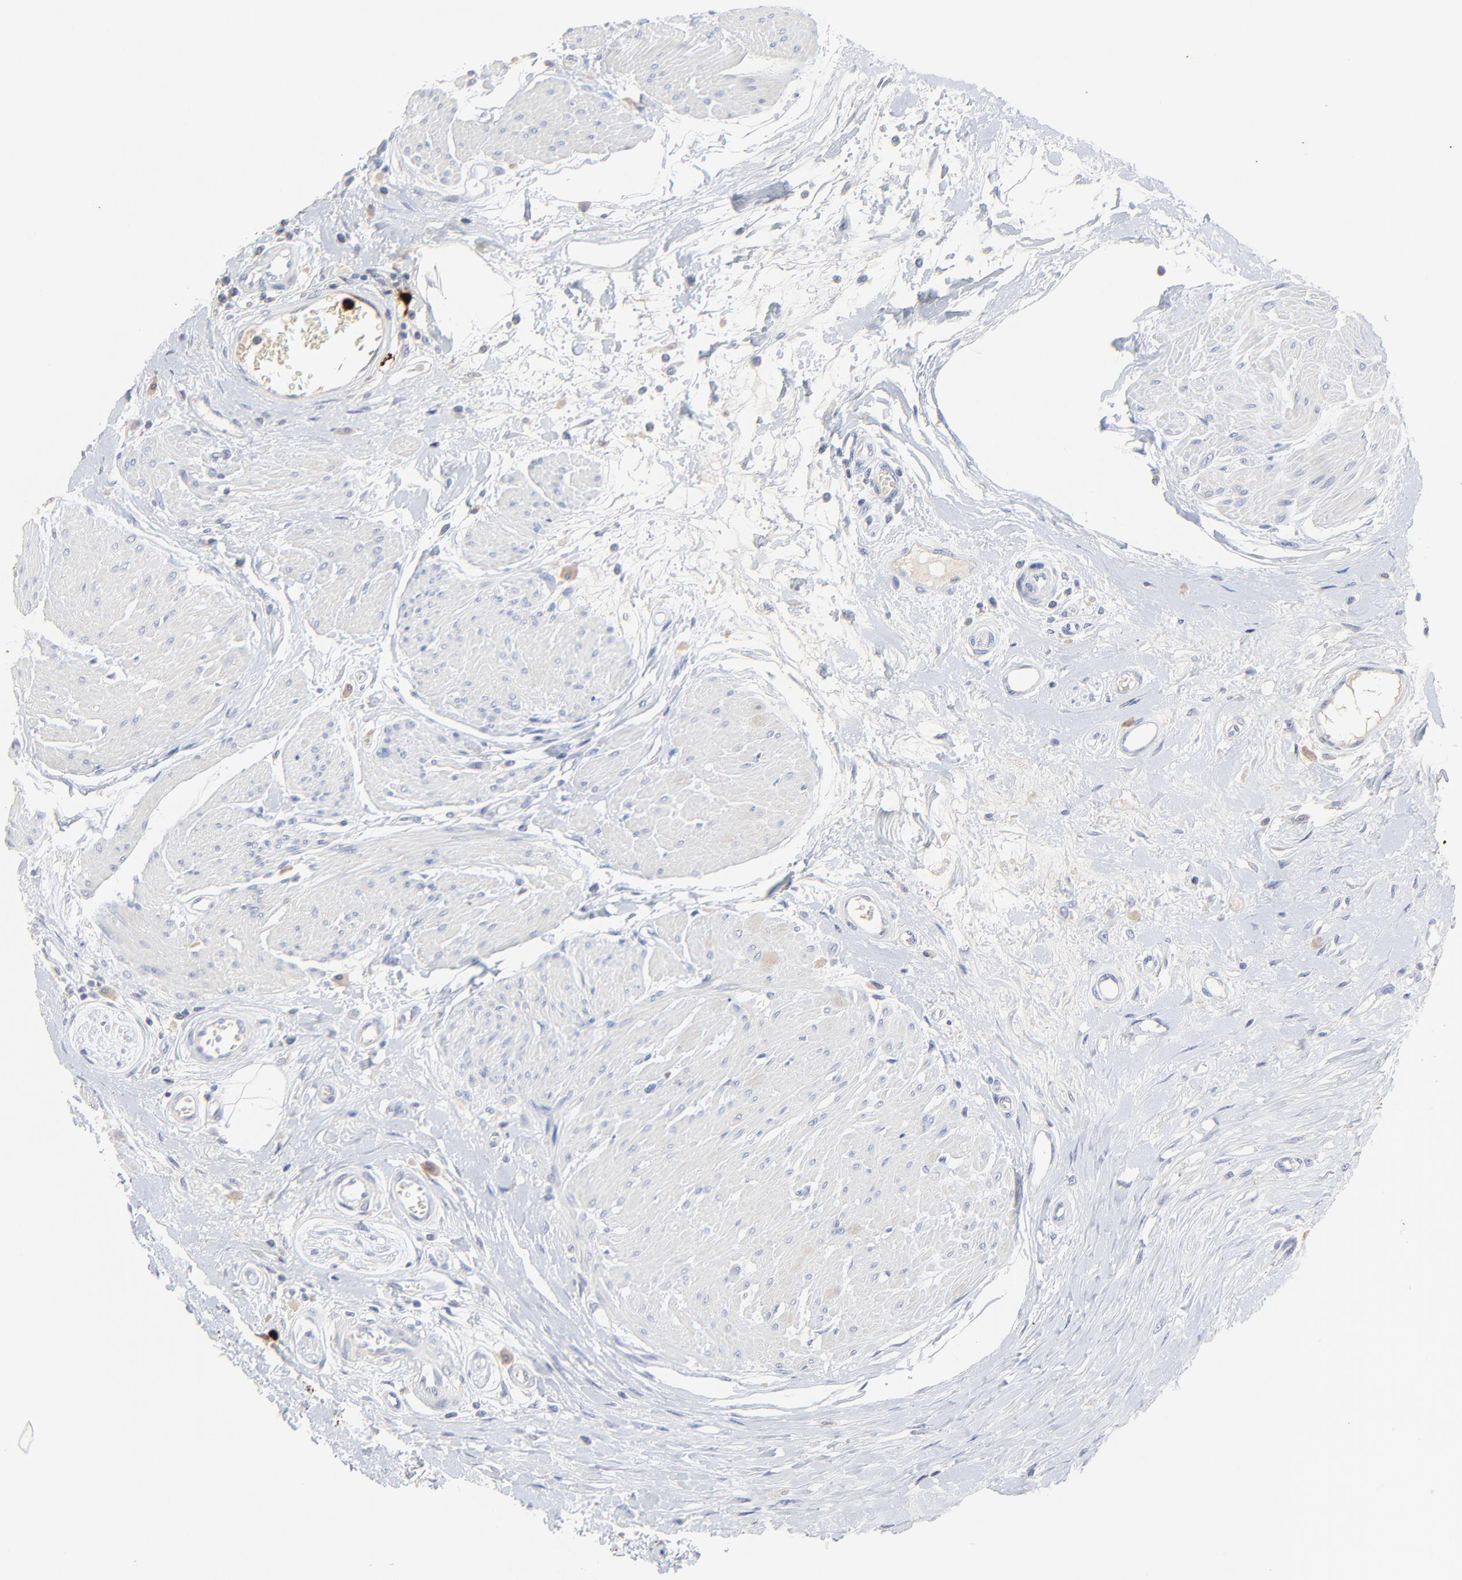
{"staining": {"intensity": "moderate", "quantity": "<25%", "location": "cytoplasmic/membranous"}, "tissue": "urothelial cancer", "cell_type": "Tumor cells", "image_type": "cancer", "snomed": [{"axis": "morphology", "description": "Urothelial carcinoma, High grade"}, {"axis": "topography", "description": "Urinary bladder"}], "caption": "Human urothelial cancer stained with a brown dye displays moderate cytoplasmic/membranous positive expression in about <25% of tumor cells.", "gene": "LCN2", "patient": {"sex": "male", "age": 66}}